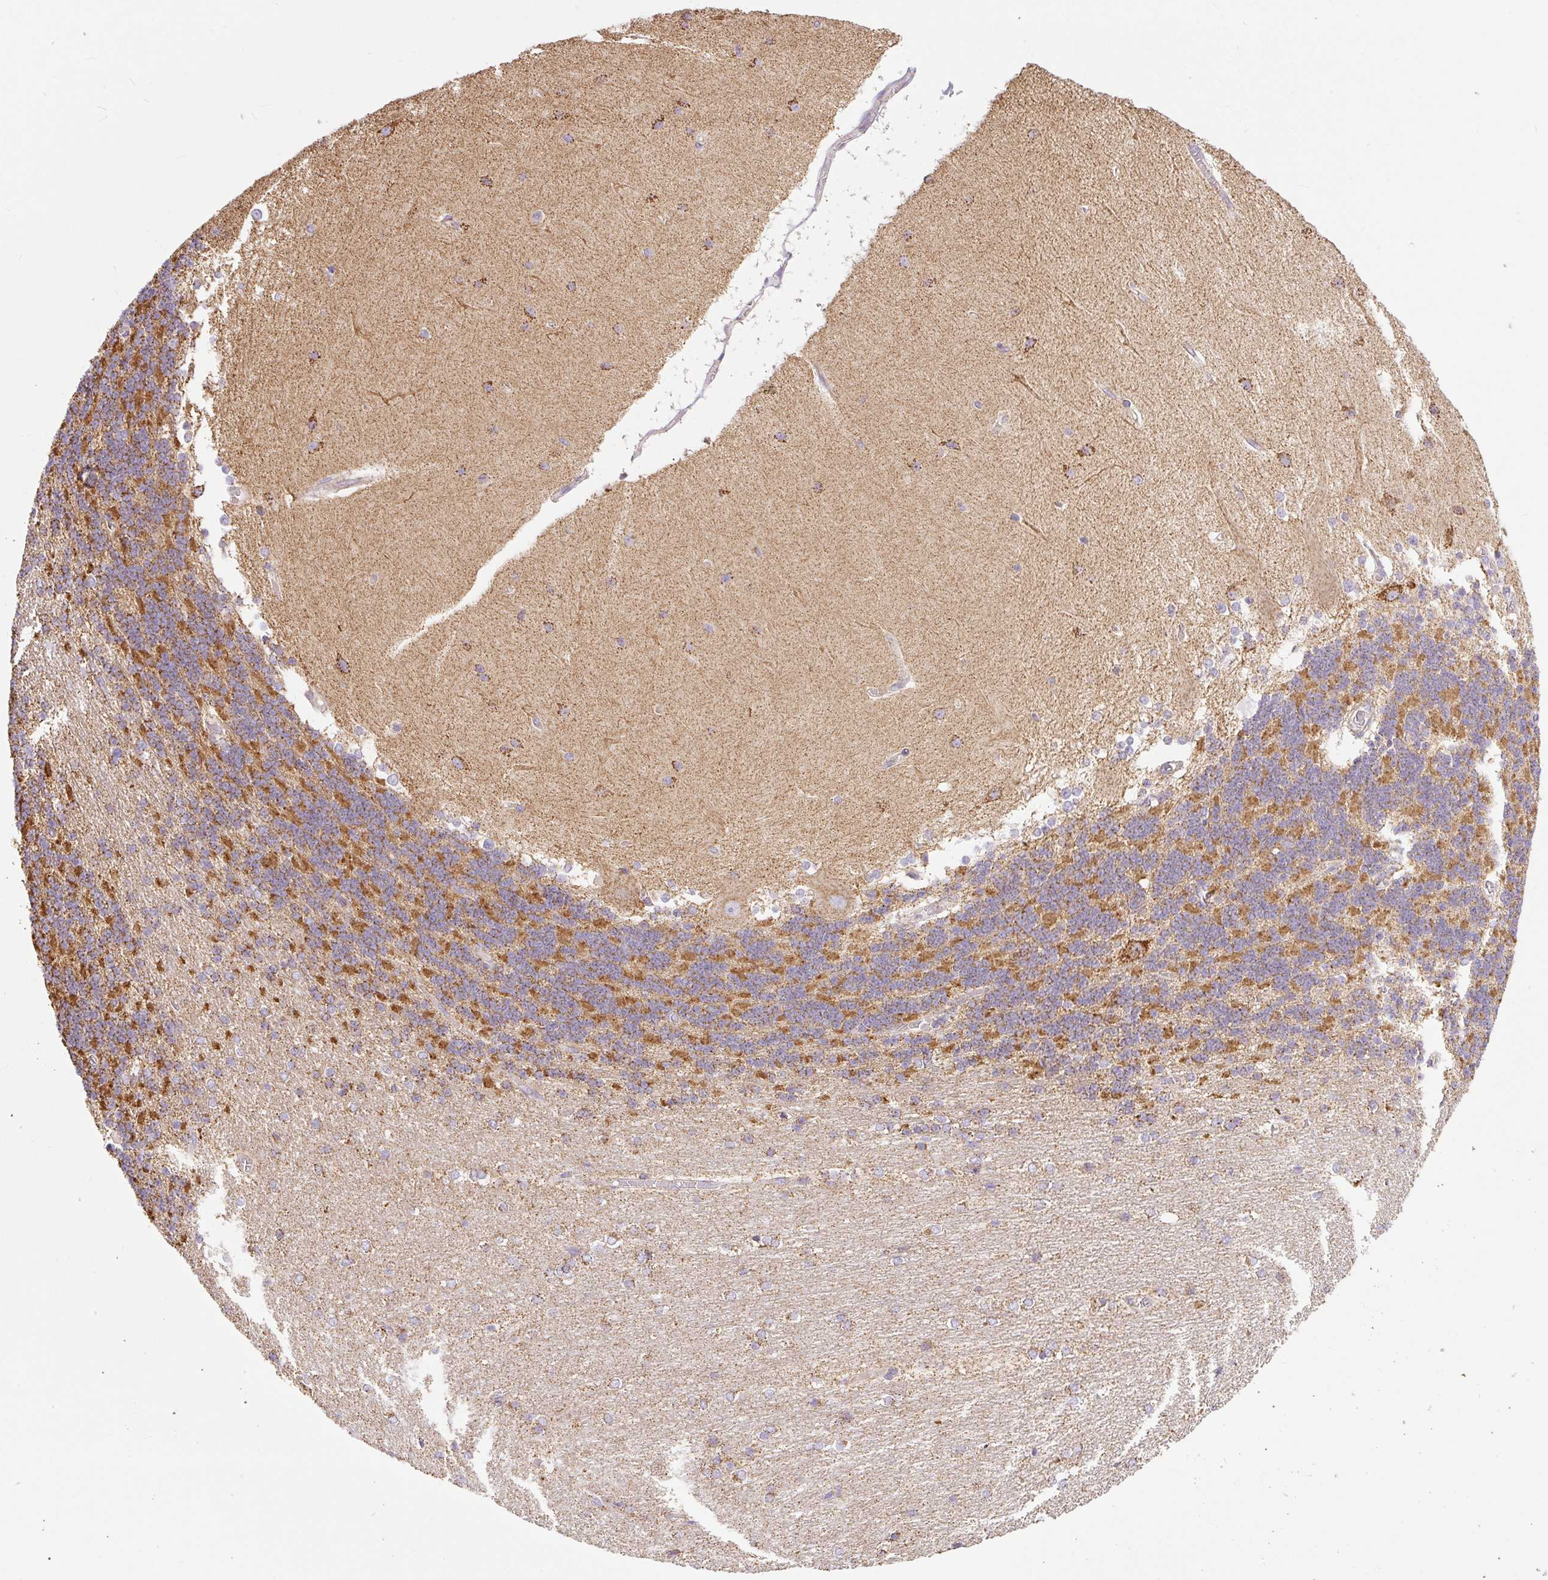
{"staining": {"intensity": "moderate", "quantity": ">75%", "location": "cytoplasmic/membranous"}, "tissue": "cerebellum", "cell_type": "Cells in granular layer", "image_type": "normal", "snomed": [{"axis": "morphology", "description": "Normal tissue, NOS"}, {"axis": "topography", "description": "Cerebellum"}], "caption": "Brown immunohistochemical staining in normal human cerebellum shows moderate cytoplasmic/membranous staining in approximately >75% of cells in granular layer.", "gene": "DAAM2", "patient": {"sex": "female", "age": 54}}